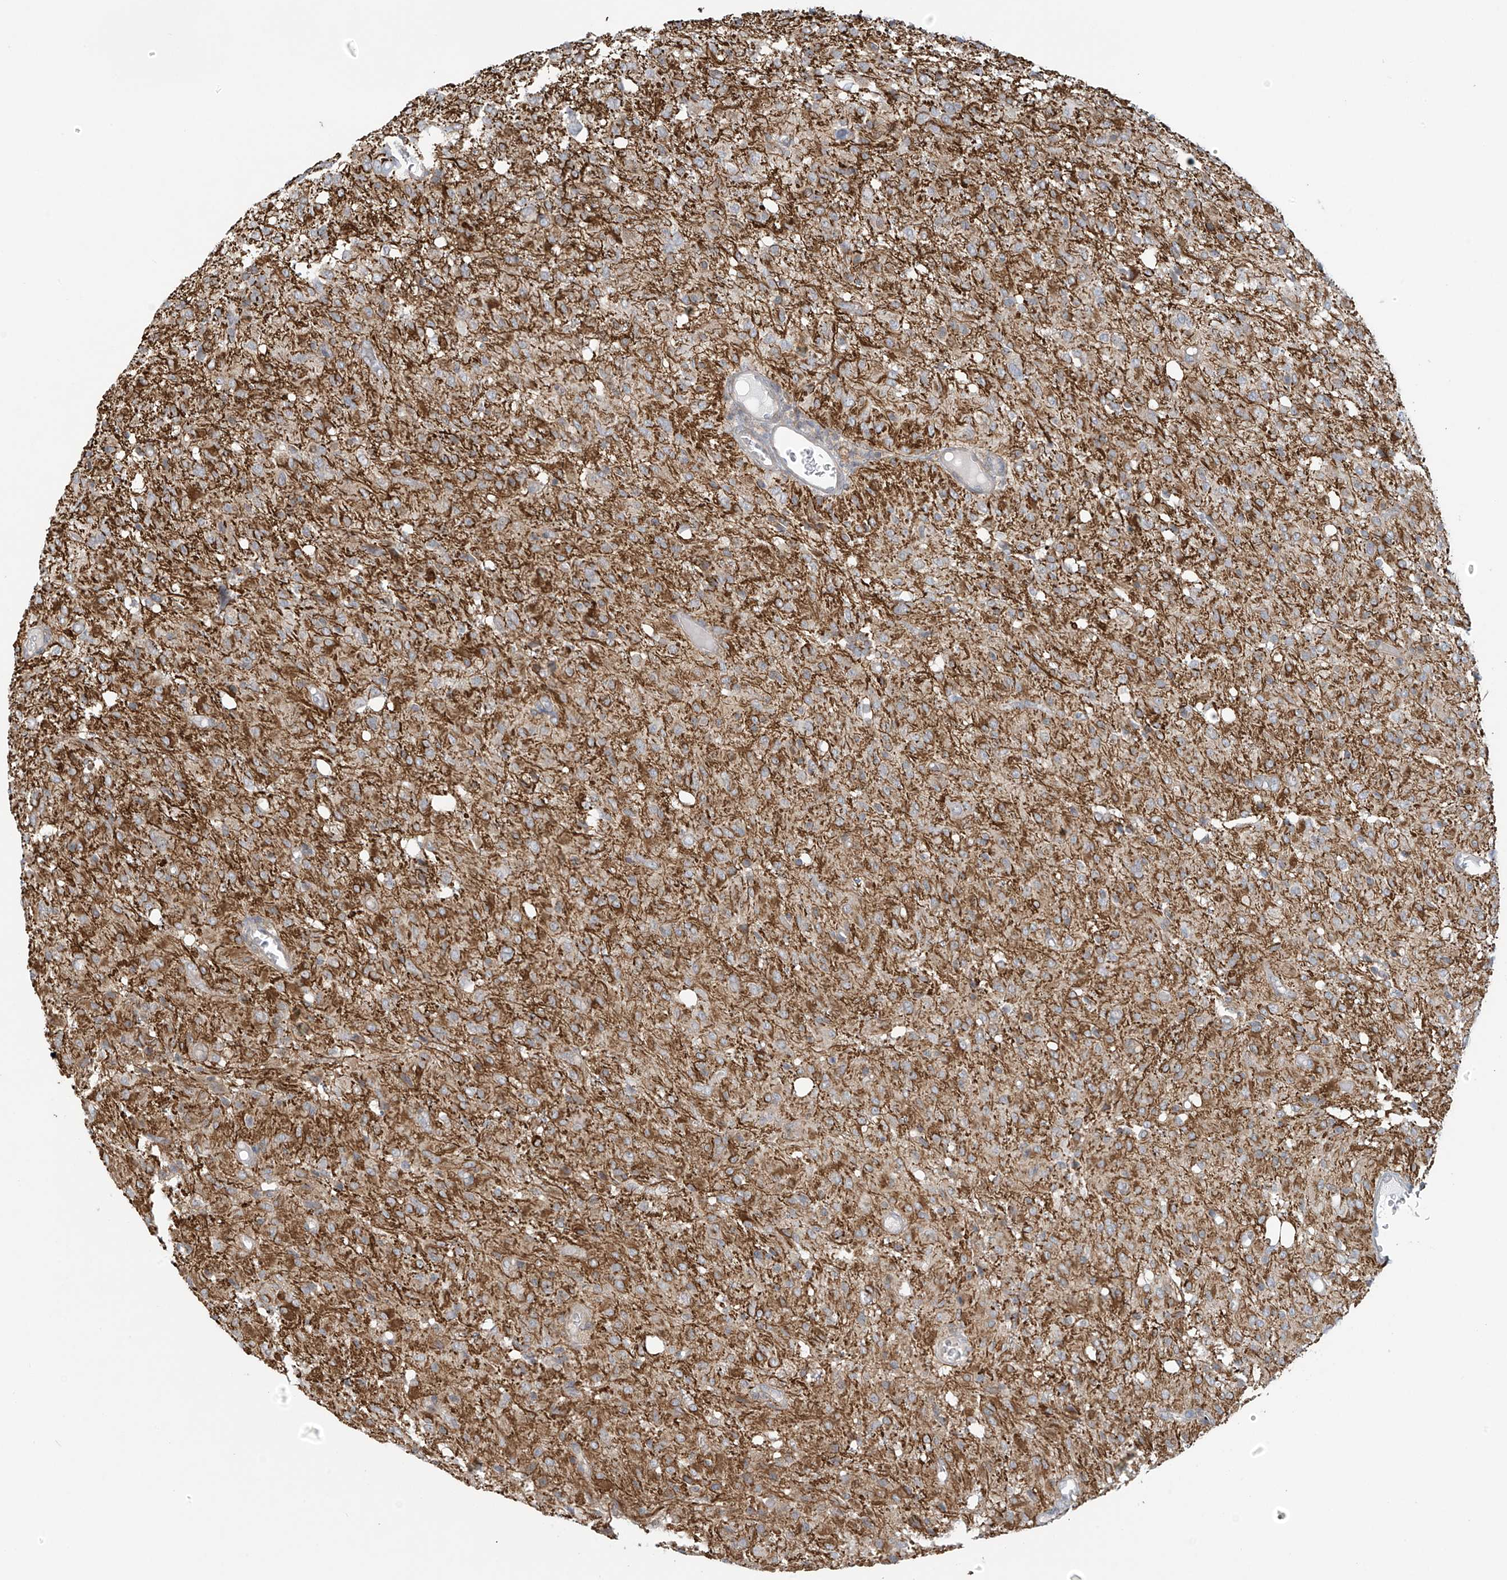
{"staining": {"intensity": "moderate", "quantity": "<25%", "location": "cytoplasmic/membranous"}, "tissue": "glioma", "cell_type": "Tumor cells", "image_type": "cancer", "snomed": [{"axis": "morphology", "description": "Glioma, malignant, High grade"}, {"axis": "topography", "description": "Brain"}], "caption": "Brown immunohistochemical staining in human glioma reveals moderate cytoplasmic/membranous positivity in about <25% of tumor cells. The staining was performed using DAB to visualize the protein expression in brown, while the nuclei were stained in blue with hematoxylin (Magnification: 20x).", "gene": "HDDC2", "patient": {"sex": "female", "age": 59}}